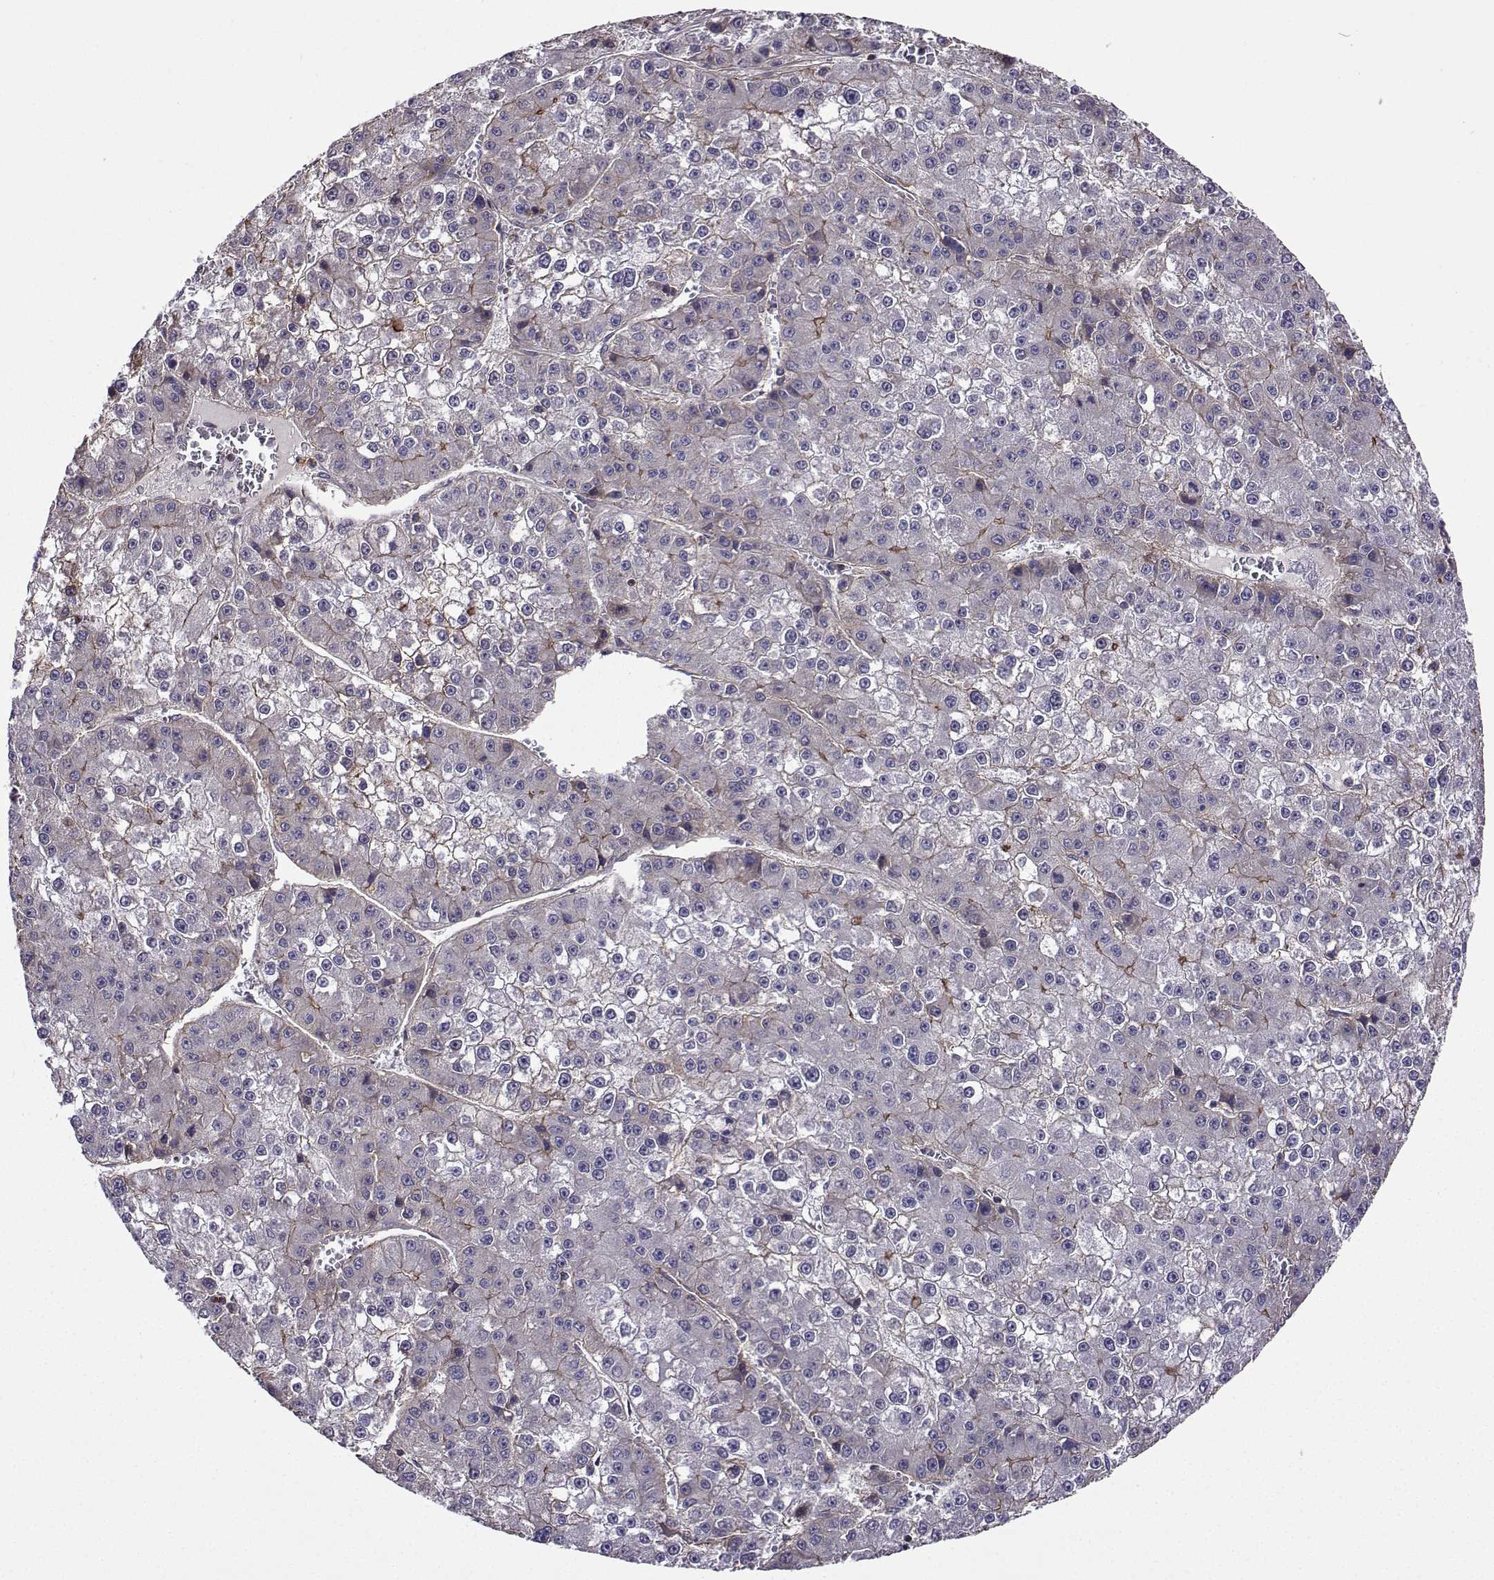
{"staining": {"intensity": "moderate", "quantity": "<25%", "location": "cytoplasmic/membranous"}, "tissue": "liver cancer", "cell_type": "Tumor cells", "image_type": "cancer", "snomed": [{"axis": "morphology", "description": "Carcinoma, Hepatocellular, NOS"}, {"axis": "topography", "description": "Liver"}], "caption": "Tumor cells reveal moderate cytoplasmic/membranous staining in about <25% of cells in liver cancer (hepatocellular carcinoma).", "gene": "ITGB8", "patient": {"sex": "female", "age": 73}}